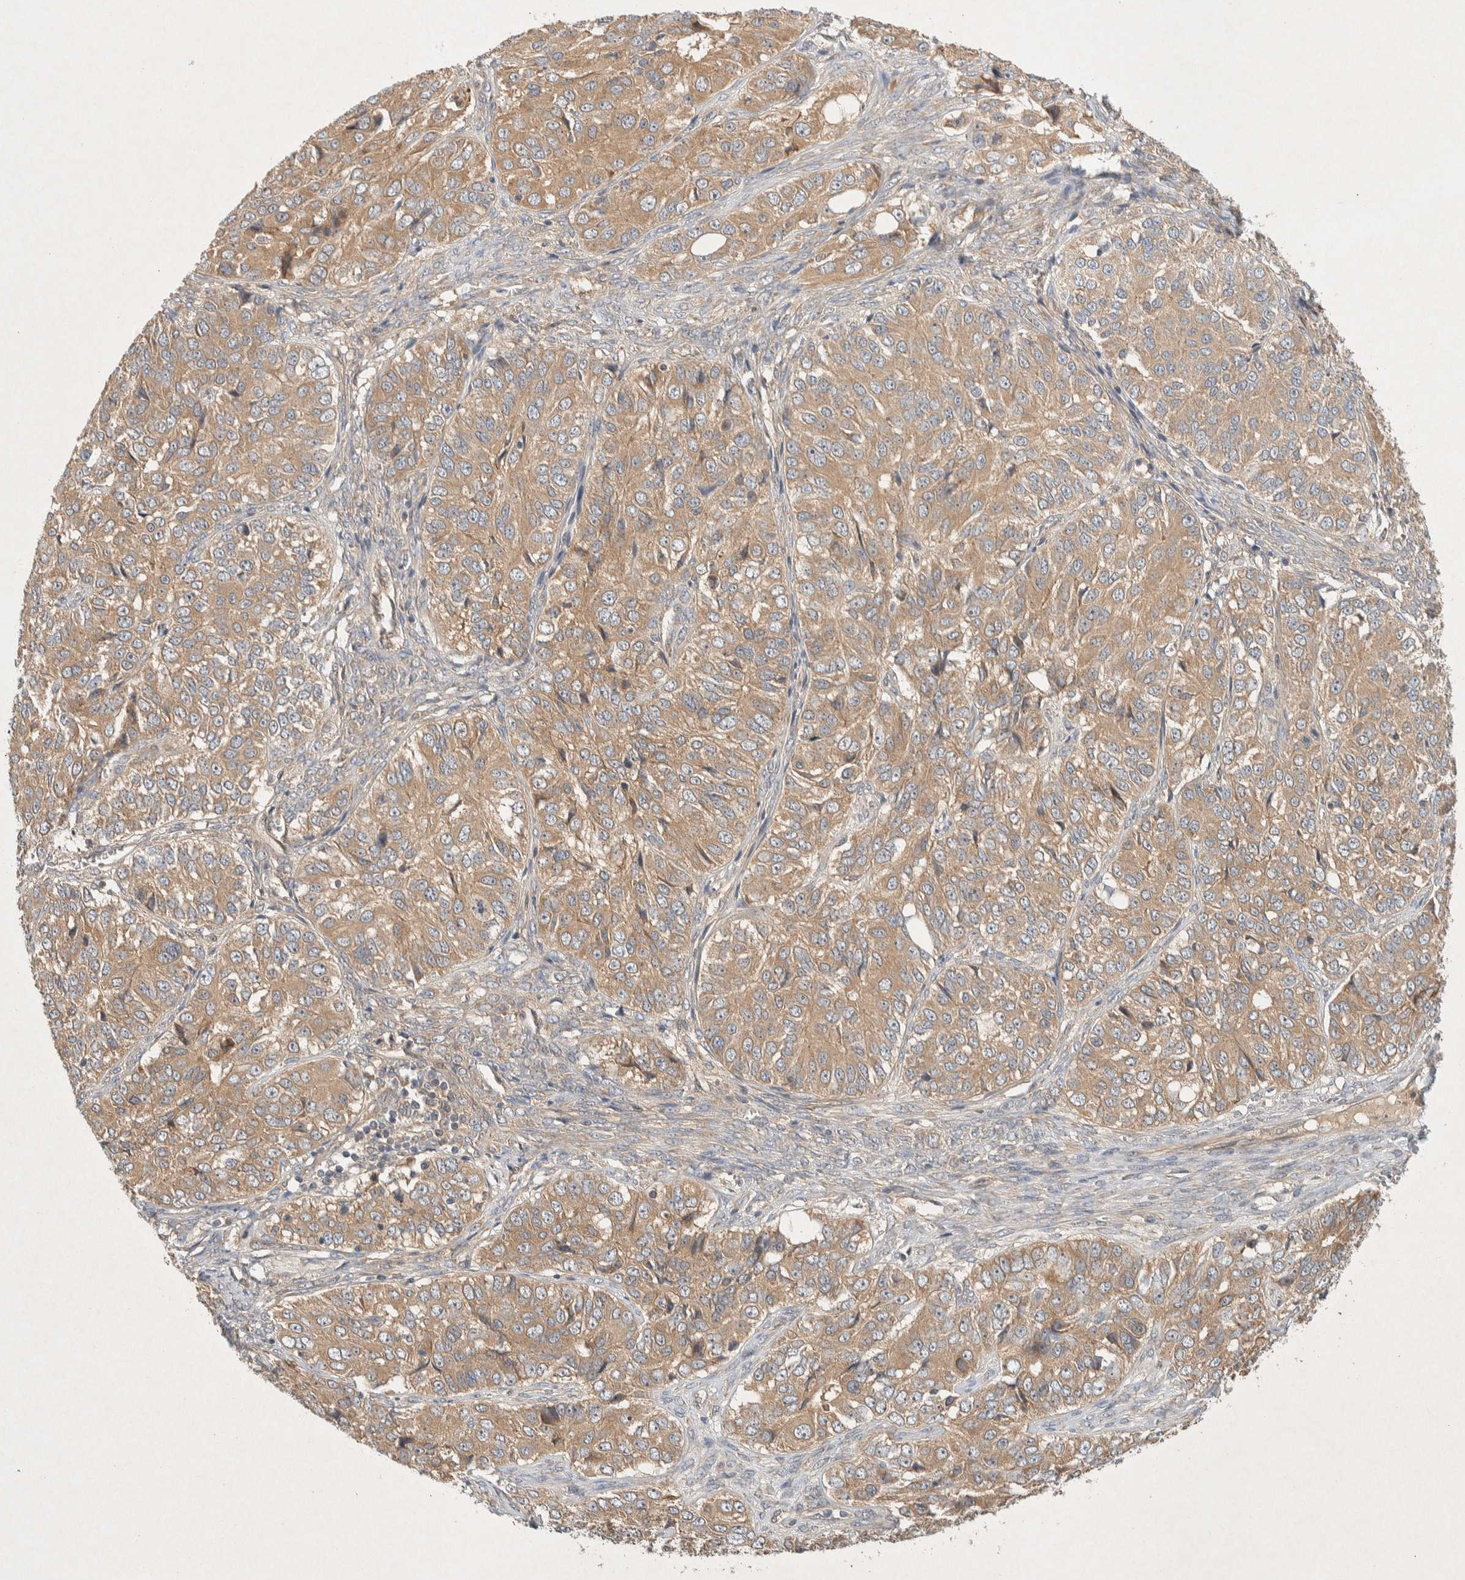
{"staining": {"intensity": "moderate", "quantity": ">75%", "location": "cytoplasmic/membranous"}, "tissue": "ovarian cancer", "cell_type": "Tumor cells", "image_type": "cancer", "snomed": [{"axis": "morphology", "description": "Carcinoma, endometroid"}, {"axis": "topography", "description": "Ovary"}], "caption": "Brown immunohistochemical staining in endometroid carcinoma (ovarian) exhibits moderate cytoplasmic/membranous staining in about >75% of tumor cells. The staining was performed using DAB to visualize the protein expression in brown, while the nuclei were stained in blue with hematoxylin (Magnification: 20x).", "gene": "PXK", "patient": {"sex": "female", "age": 51}}